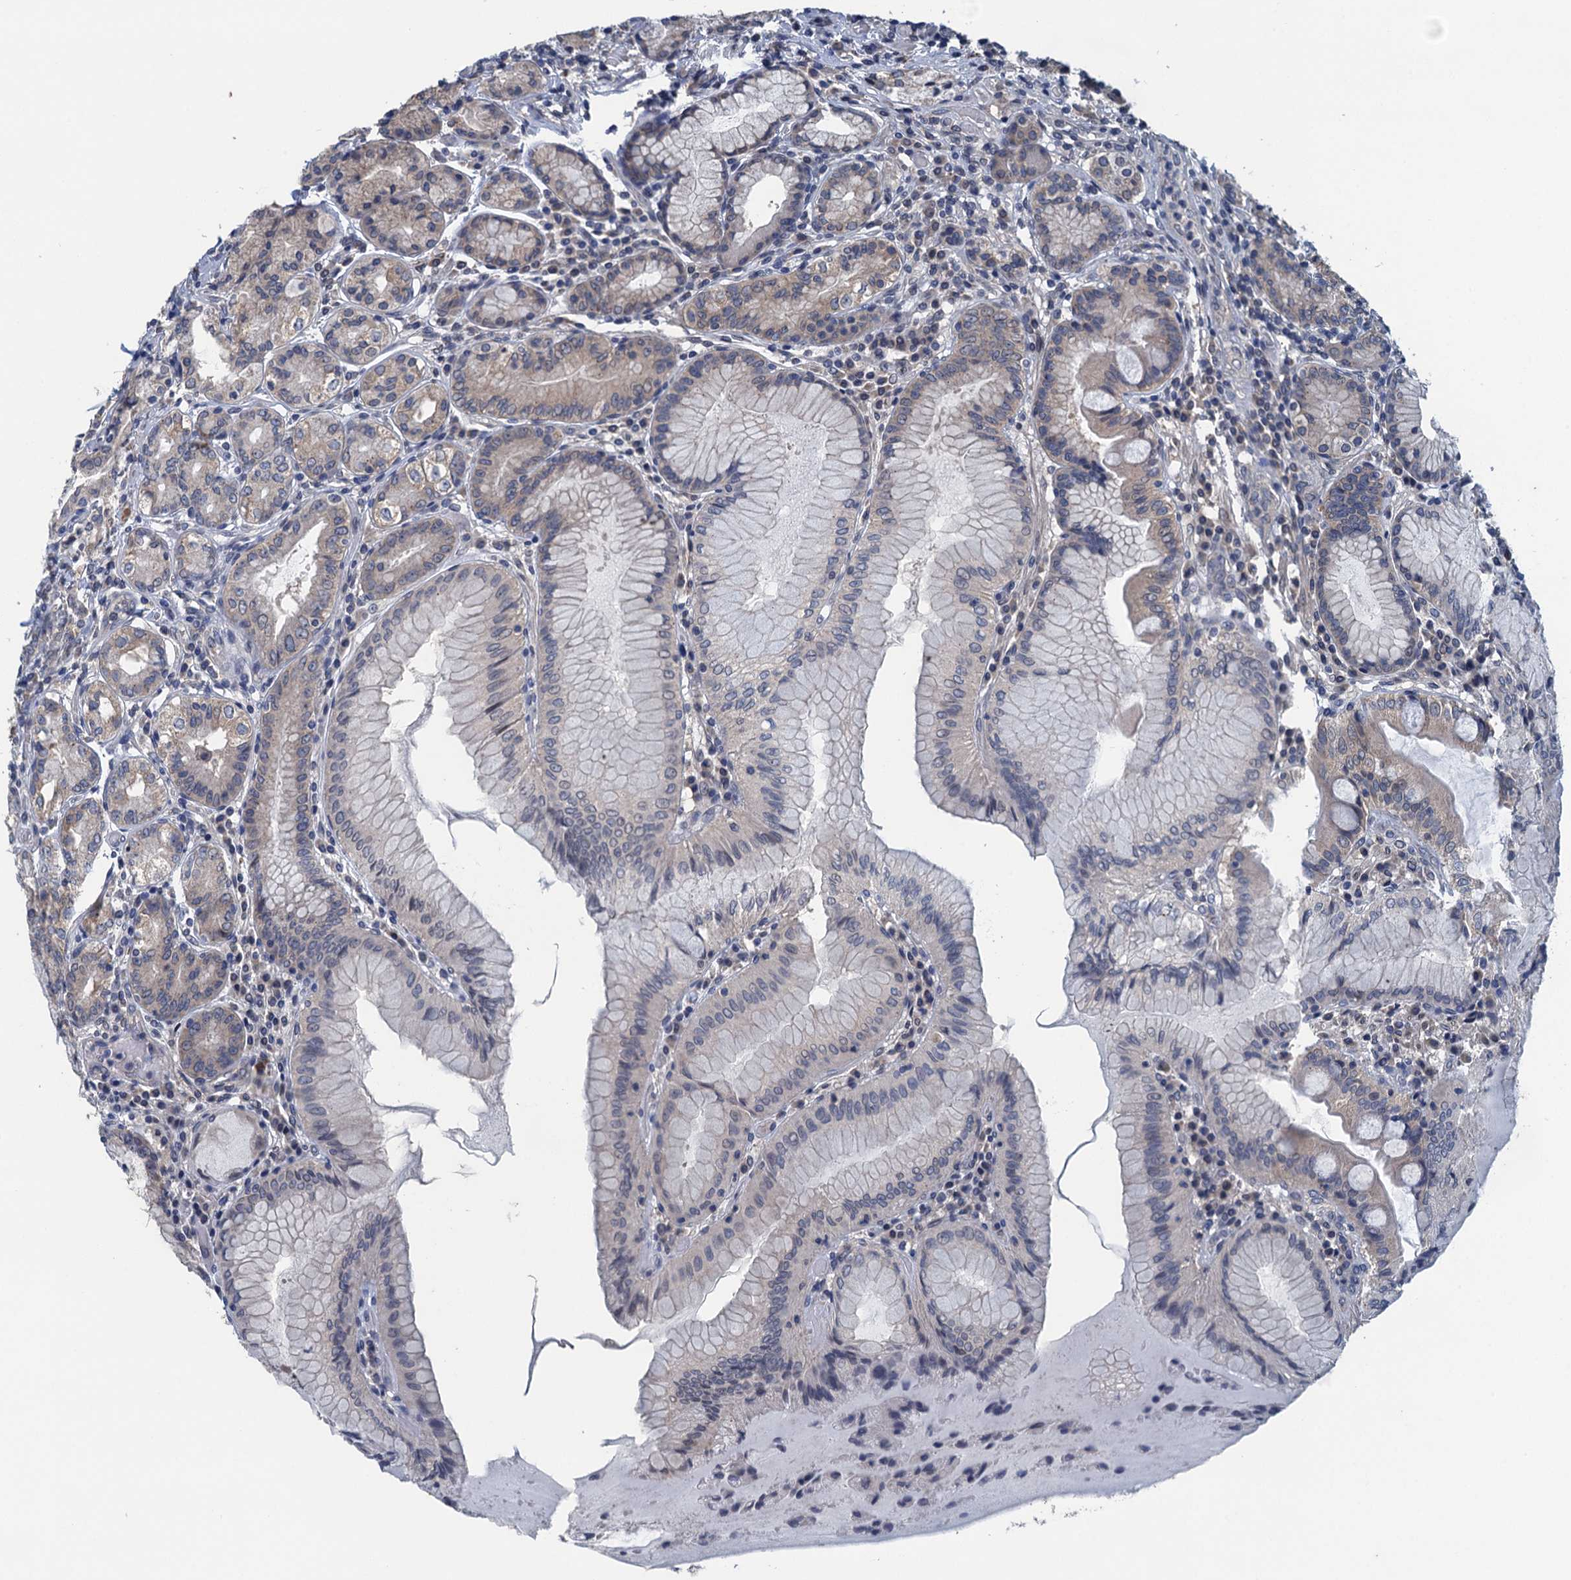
{"staining": {"intensity": "moderate", "quantity": "<25%", "location": "cytoplasmic/membranous"}, "tissue": "stomach", "cell_type": "Glandular cells", "image_type": "normal", "snomed": [{"axis": "morphology", "description": "Normal tissue, NOS"}, {"axis": "topography", "description": "Stomach, upper"}, {"axis": "topography", "description": "Stomach, lower"}], "caption": "An image of human stomach stained for a protein shows moderate cytoplasmic/membranous brown staining in glandular cells.", "gene": "CTU2", "patient": {"sex": "female", "age": 76}}